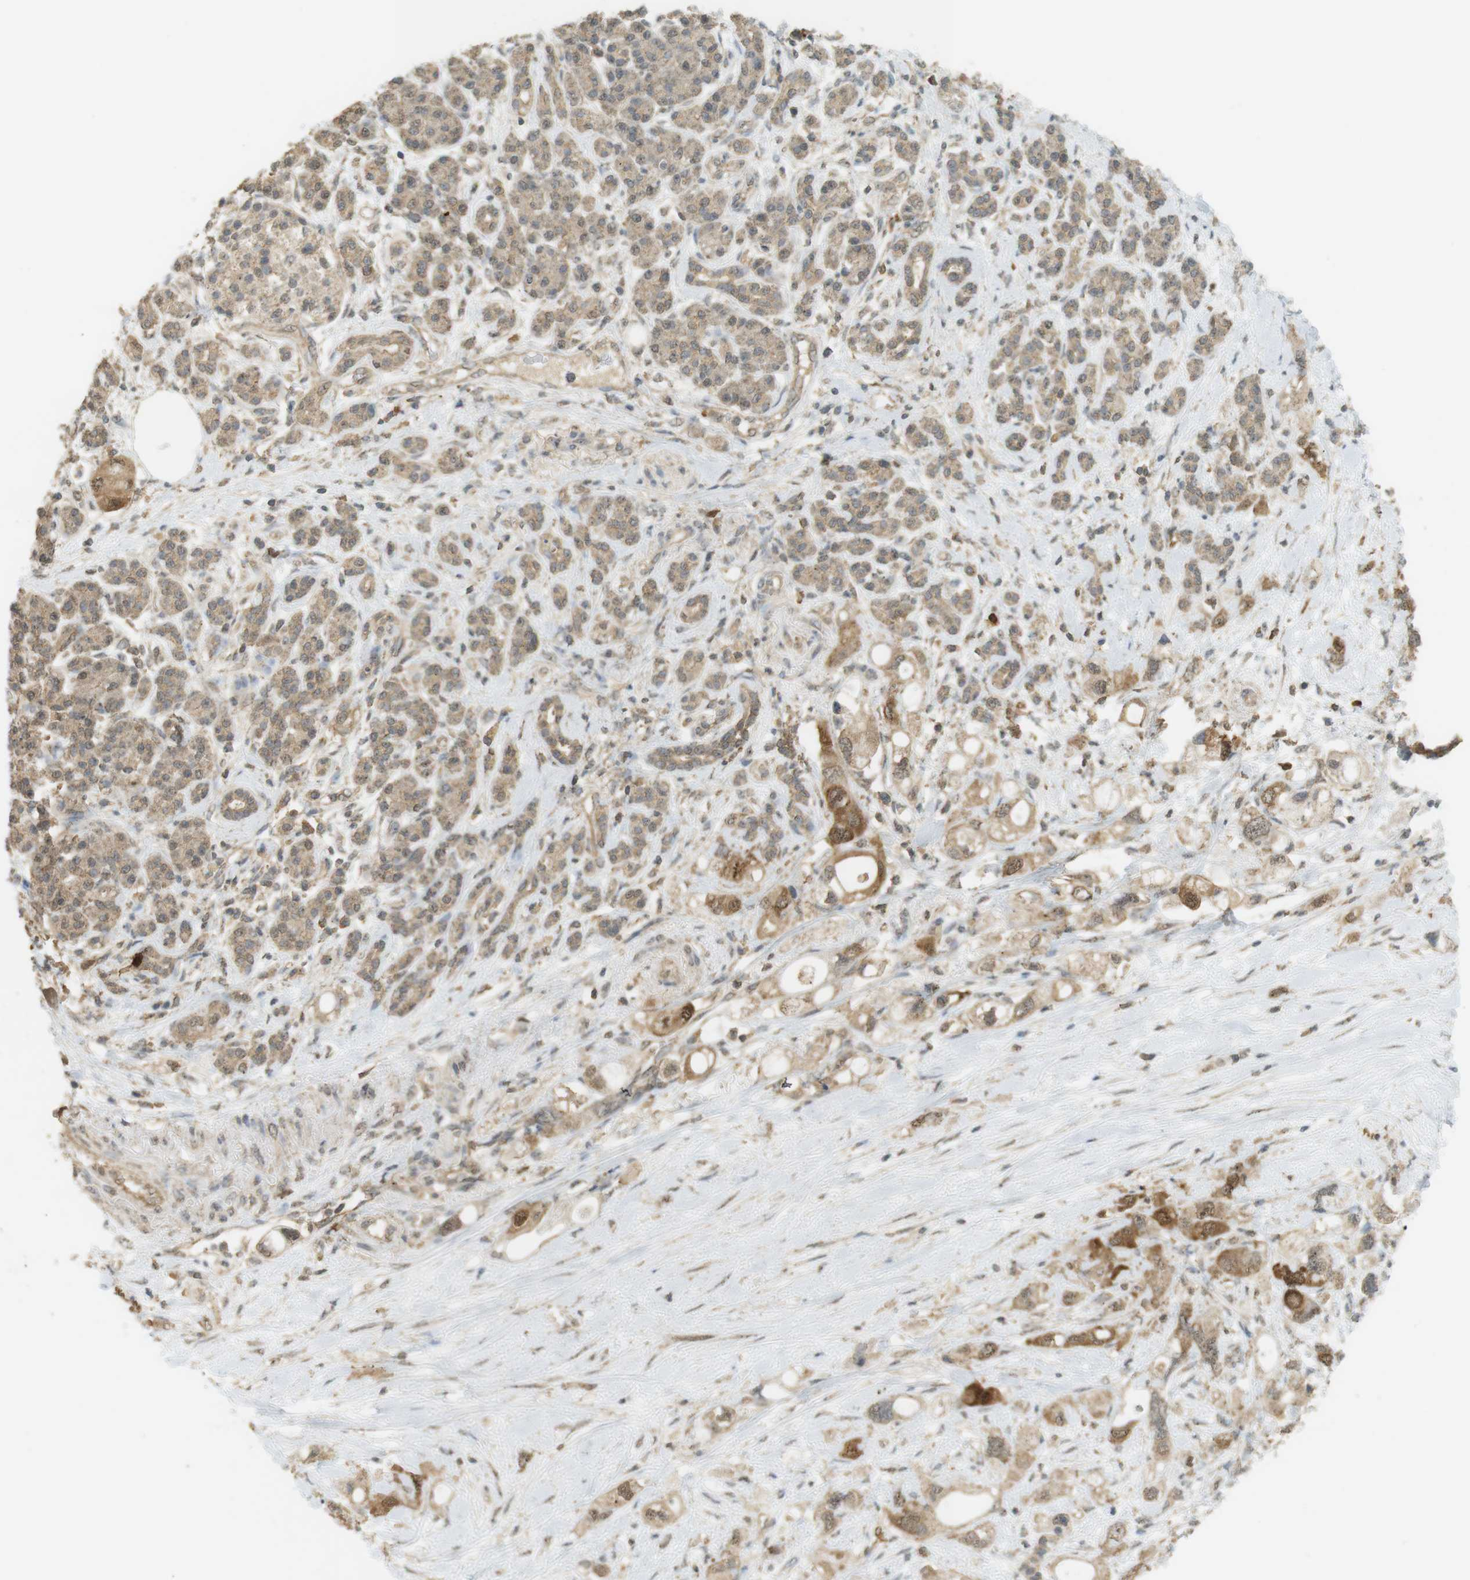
{"staining": {"intensity": "moderate", "quantity": "25%-75%", "location": "cytoplasmic/membranous,nuclear"}, "tissue": "pancreatic cancer", "cell_type": "Tumor cells", "image_type": "cancer", "snomed": [{"axis": "morphology", "description": "Adenocarcinoma, NOS"}, {"axis": "topography", "description": "Pancreas"}], "caption": "Protein analysis of pancreatic adenocarcinoma tissue displays moderate cytoplasmic/membranous and nuclear positivity in approximately 25%-75% of tumor cells.", "gene": "TTK", "patient": {"sex": "female", "age": 56}}